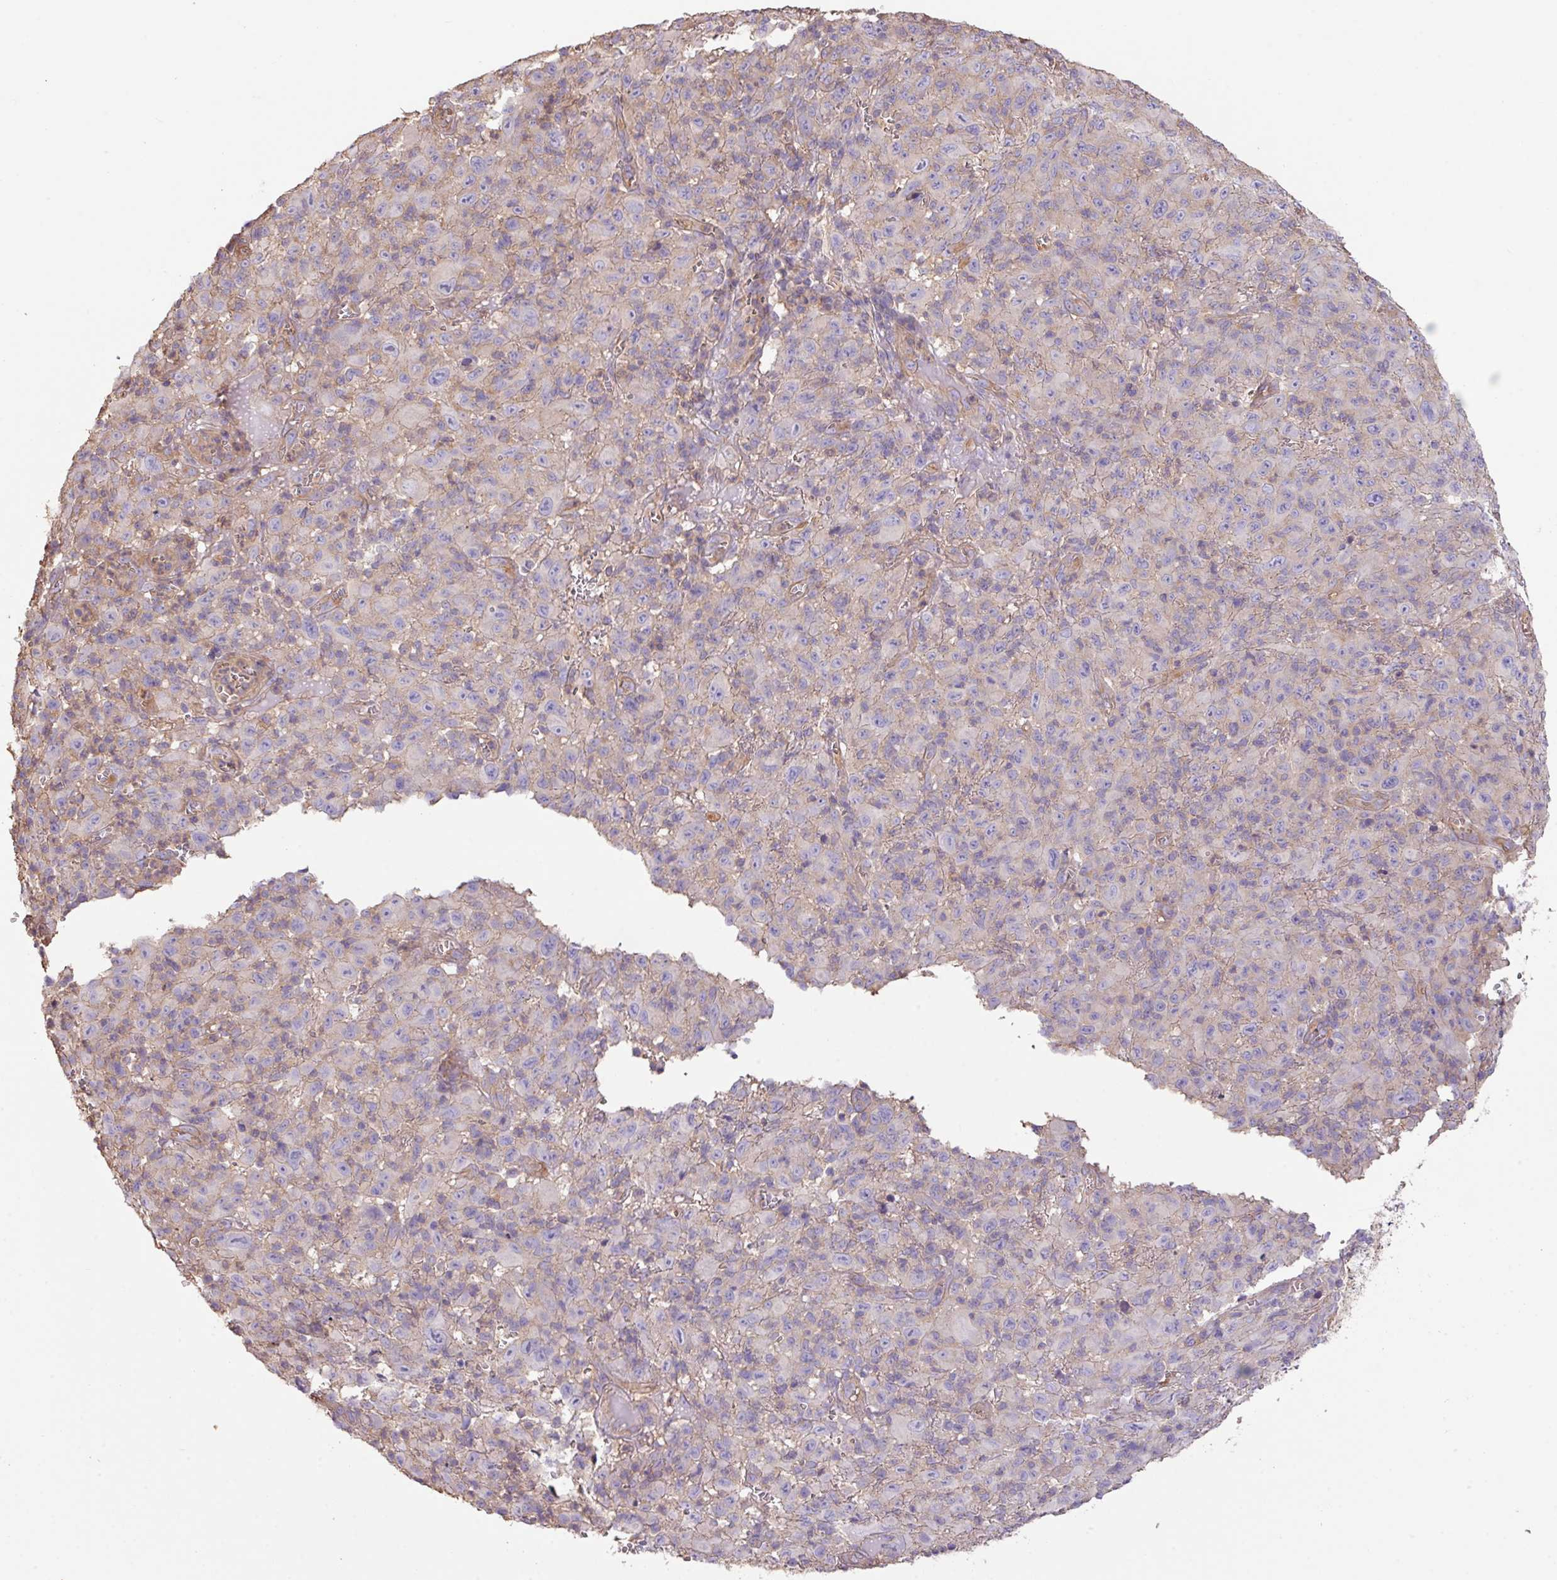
{"staining": {"intensity": "weak", "quantity": "25%-75%", "location": "cytoplasmic/membranous"}, "tissue": "melanoma", "cell_type": "Tumor cells", "image_type": "cancer", "snomed": [{"axis": "morphology", "description": "Malignant melanoma, NOS"}, {"axis": "topography", "description": "Skin"}], "caption": "Malignant melanoma stained for a protein reveals weak cytoplasmic/membranous positivity in tumor cells.", "gene": "CALML4", "patient": {"sex": "male", "age": 46}}